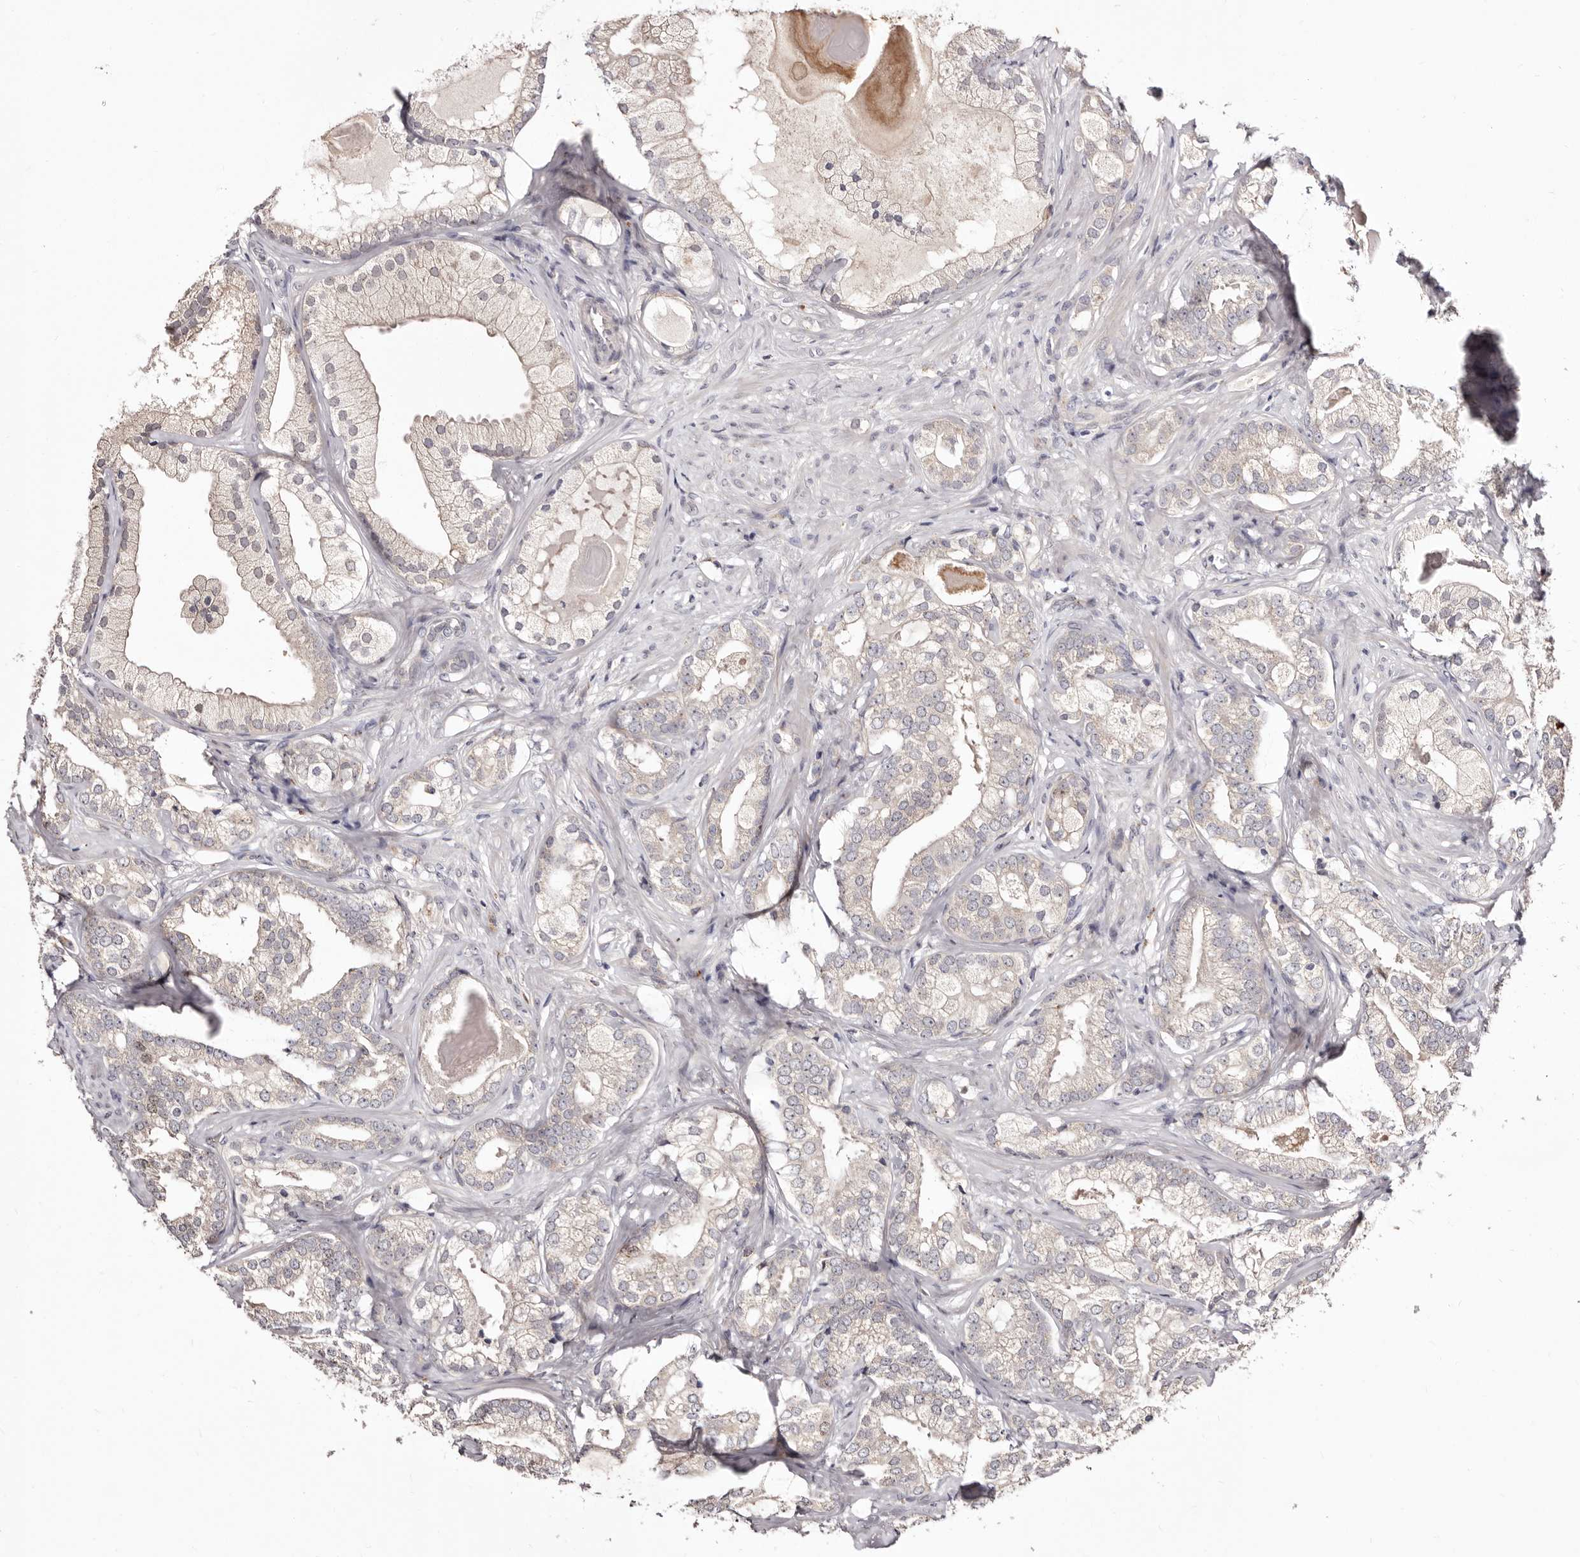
{"staining": {"intensity": "negative", "quantity": "none", "location": "none"}, "tissue": "prostate cancer", "cell_type": "Tumor cells", "image_type": "cancer", "snomed": [{"axis": "morphology", "description": "Normal morphology"}, {"axis": "morphology", "description": "Adenocarcinoma, Low grade"}, {"axis": "topography", "description": "Prostate"}], "caption": "Immunohistochemistry (IHC) of adenocarcinoma (low-grade) (prostate) demonstrates no expression in tumor cells. (Stains: DAB immunohistochemistry (IHC) with hematoxylin counter stain, Microscopy: brightfield microscopy at high magnification).", "gene": "CDCA8", "patient": {"sex": "male", "age": 72}}